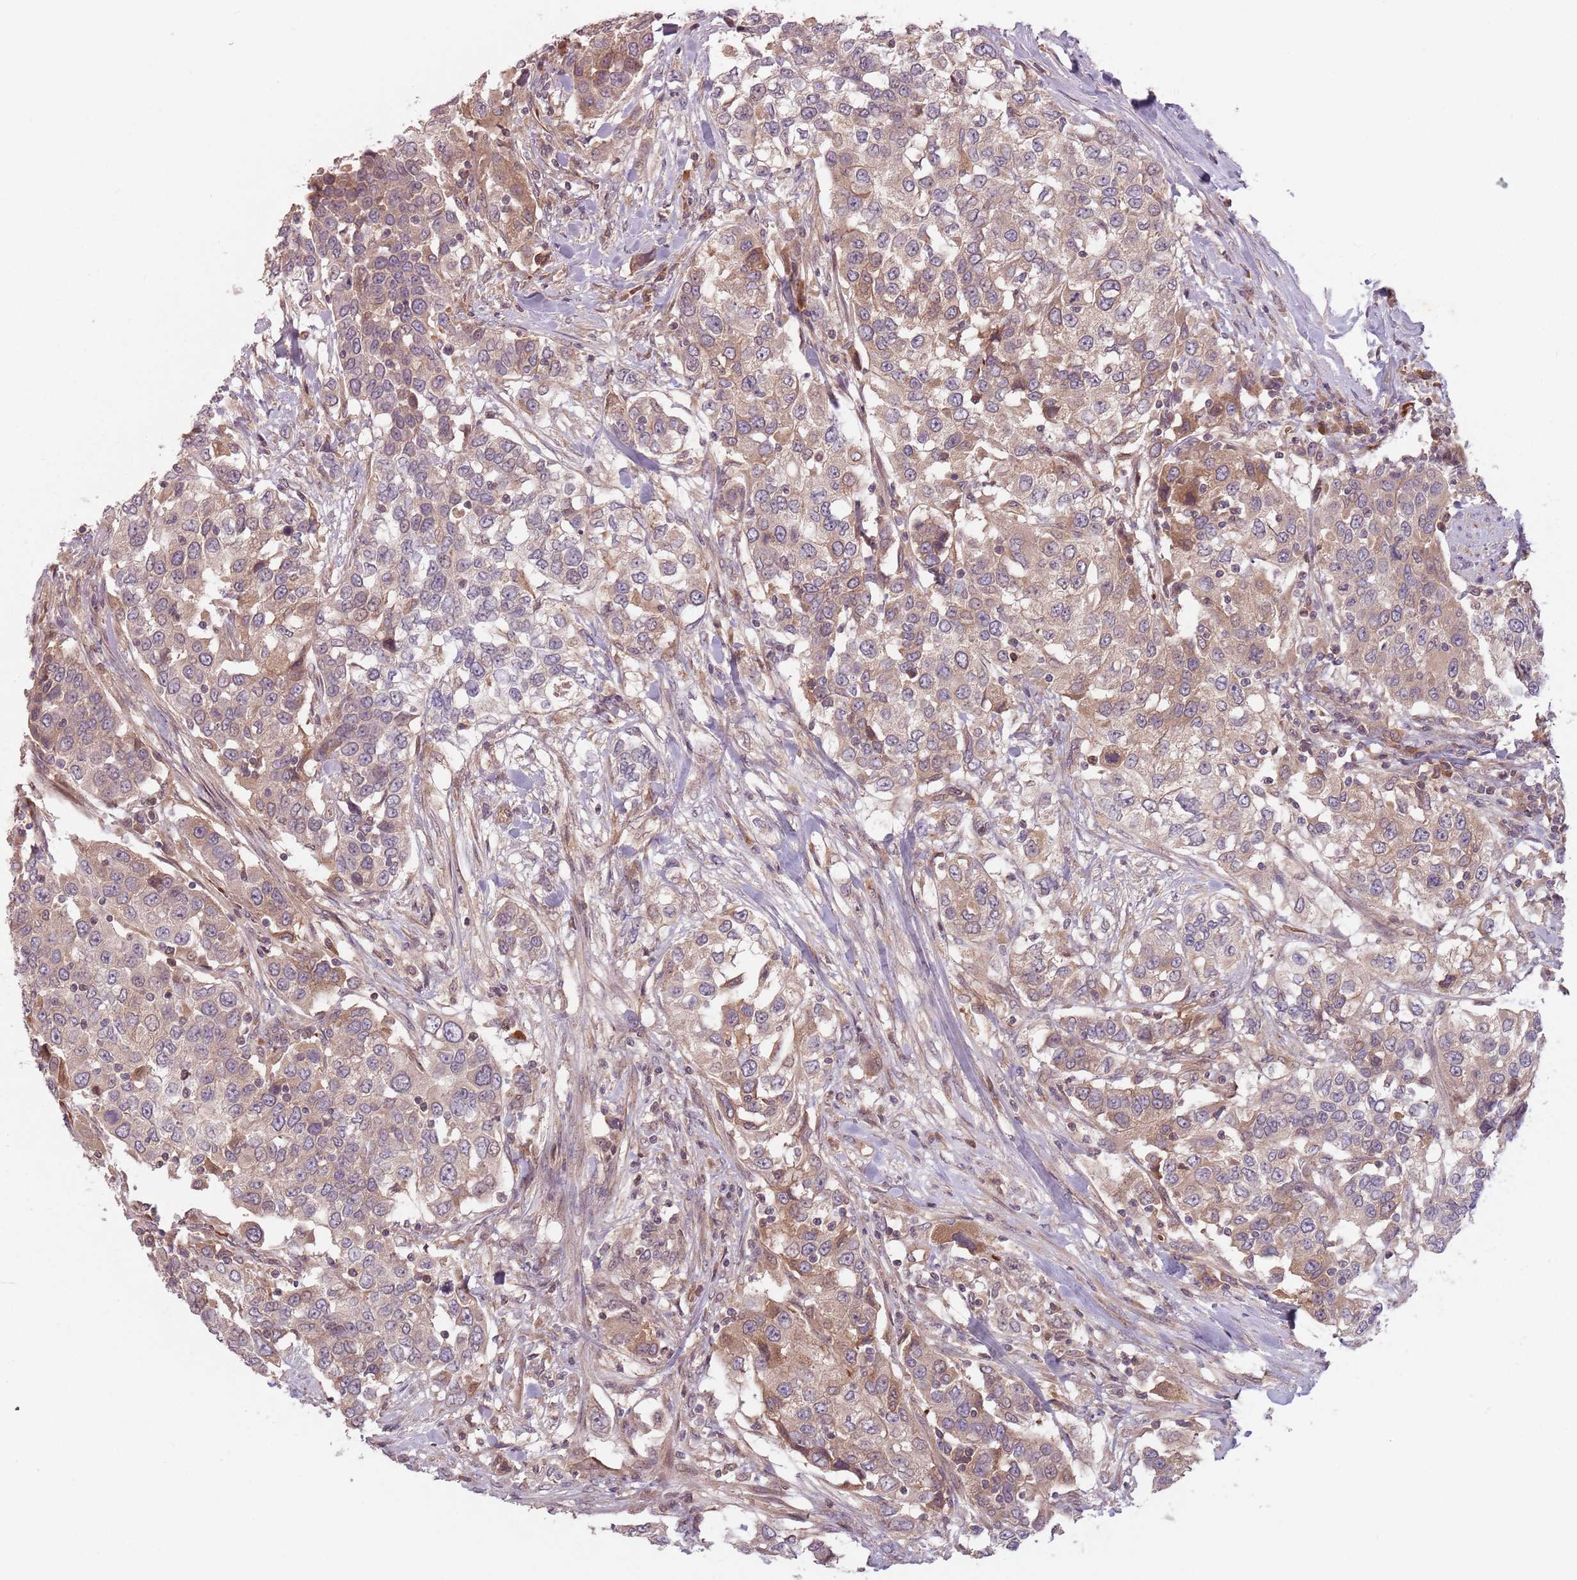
{"staining": {"intensity": "weak", "quantity": "25%-75%", "location": "cytoplasmic/membranous"}, "tissue": "urothelial cancer", "cell_type": "Tumor cells", "image_type": "cancer", "snomed": [{"axis": "morphology", "description": "Urothelial carcinoma, High grade"}, {"axis": "topography", "description": "Urinary bladder"}], "caption": "IHC photomicrograph of urothelial carcinoma (high-grade) stained for a protein (brown), which exhibits low levels of weak cytoplasmic/membranous expression in about 25%-75% of tumor cells.", "gene": "GPR180", "patient": {"sex": "female", "age": 80}}